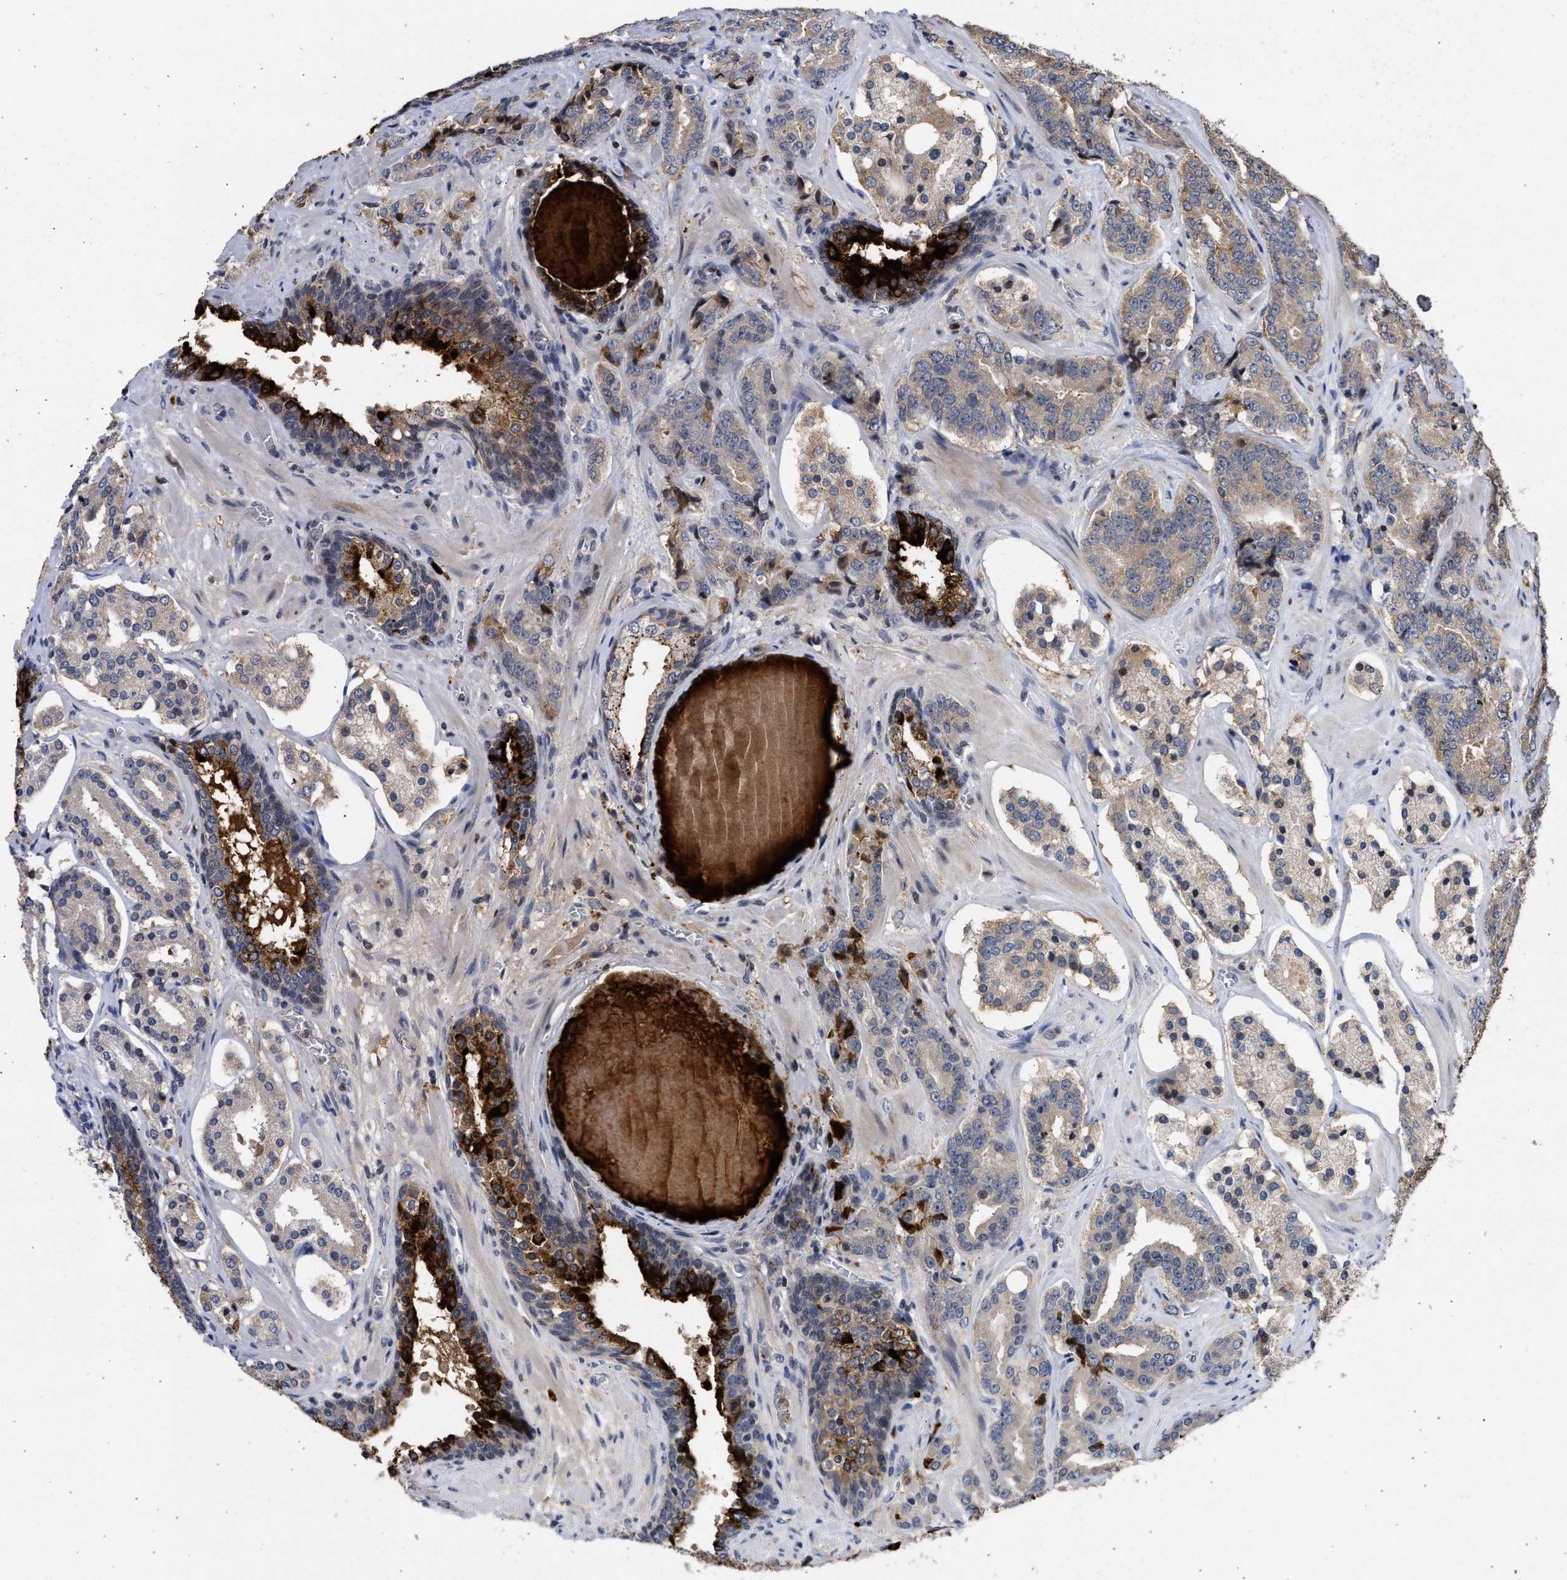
{"staining": {"intensity": "weak", "quantity": "<25%", "location": "cytoplasmic/membranous"}, "tissue": "prostate cancer", "cell_type": "Tumor cells", "image_type": "cancer", "snomed": [{"axis": "morphology", "description": "Adenocarcinoma, High grade"}, {"axis": "topography", "description": "Prostate"}], "caption": "Image shows no protein expression in tumor cells of prostate cancer (high-grade adenocarcinoma) tissue. (Brightfield microscopy of DAB IHC at high magnification).", "gene": "ENSG00000142539", "patient": {"sex": "male", "age": 60}}